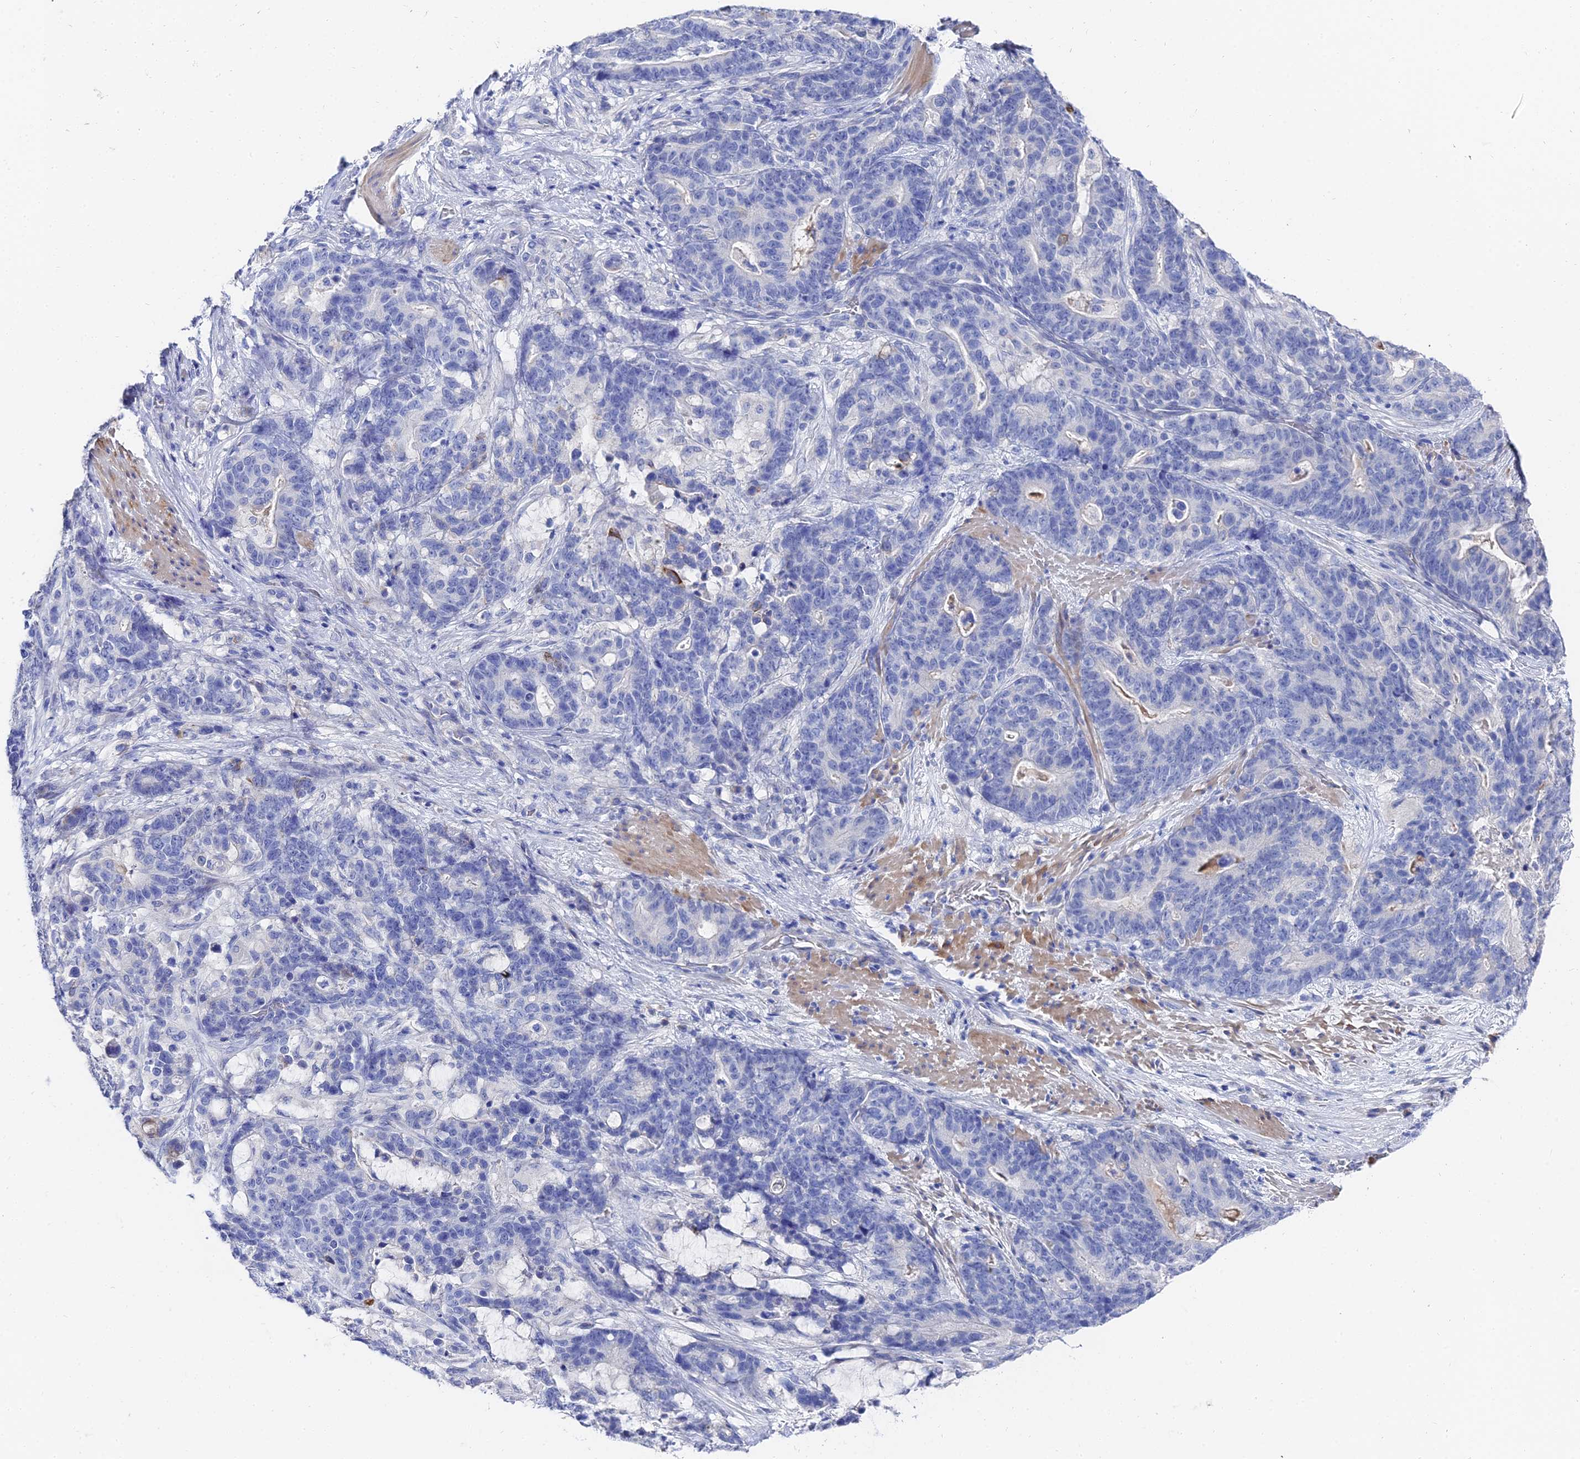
{"staining": {"intensity": "negative", "quantity": "none", "location": "none"}, "tissue": "stomach cancer", "cell_type": "Tumor cells", "image_type": "cancer", "snomed": [{"axis": "morphology", "description": "Adenocarcinoma, NOS"}, {"axis": "topography", "description": "Stomach"}], "caption": "Immunohistochemical staining of adenocarcinoma (stomach) exhibits no significant staining in tumor cells.", "gene": "KRT17", "patient": {"sex": "female", "age": 76}}